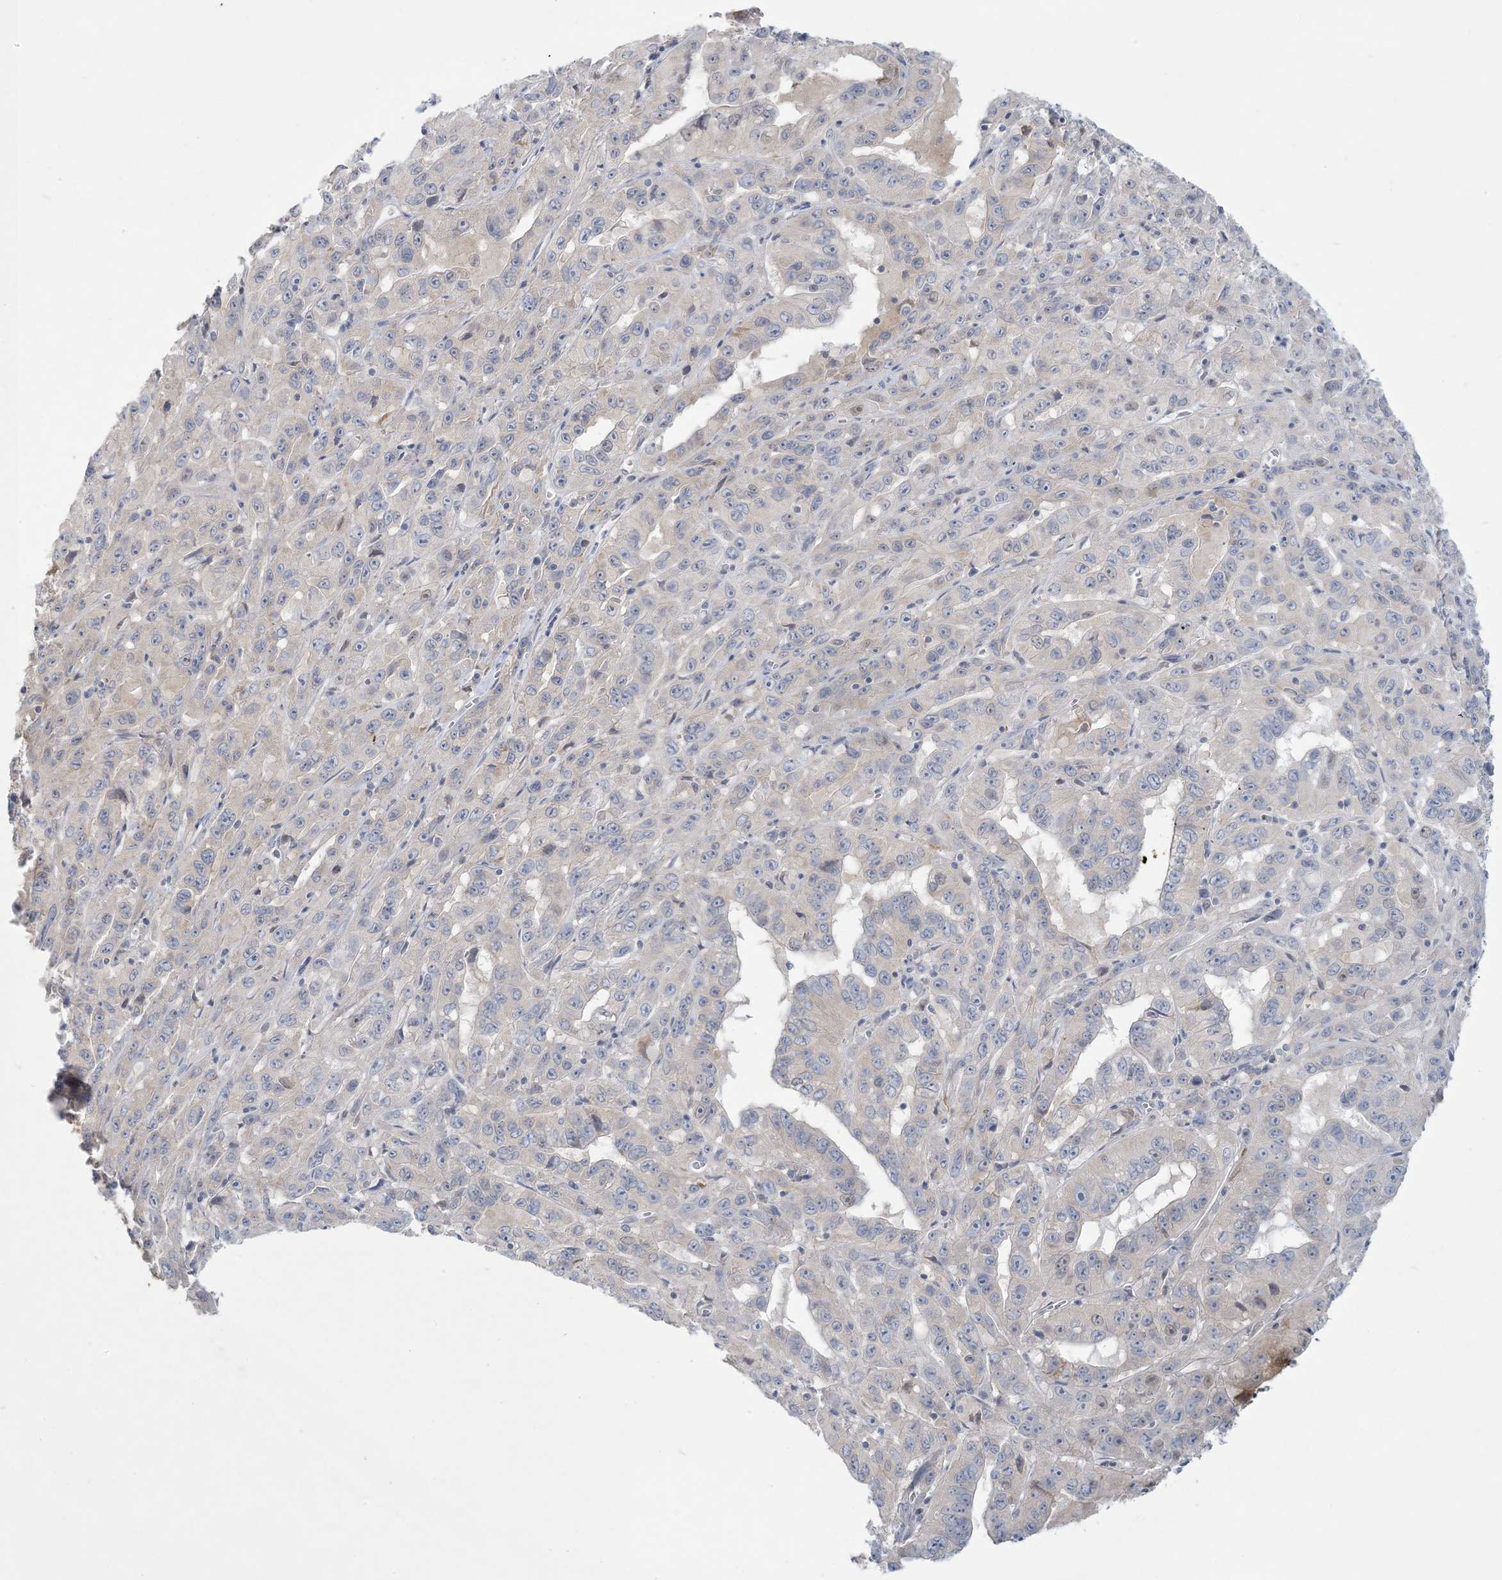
{"staining": {"intensity": "negative", "quantity": "none", "location": "none"}, "tissue": "pancreatic cancer", "cell_type": "Tumor cells", "image_type": "cancer", "snomed": [{"axis": "morphology", "description": "Adenocarcinoma, NOS"}, {"axis": "topography", "description": "Pancreas"}], "caption": "Human pancreatic adenocarcinoma stained for a protein using immunohistochemistry (IHC) shows no expression in tumor cells.", "gene": "KIF3A", "patient": {"sex": "male", "age": 63}}